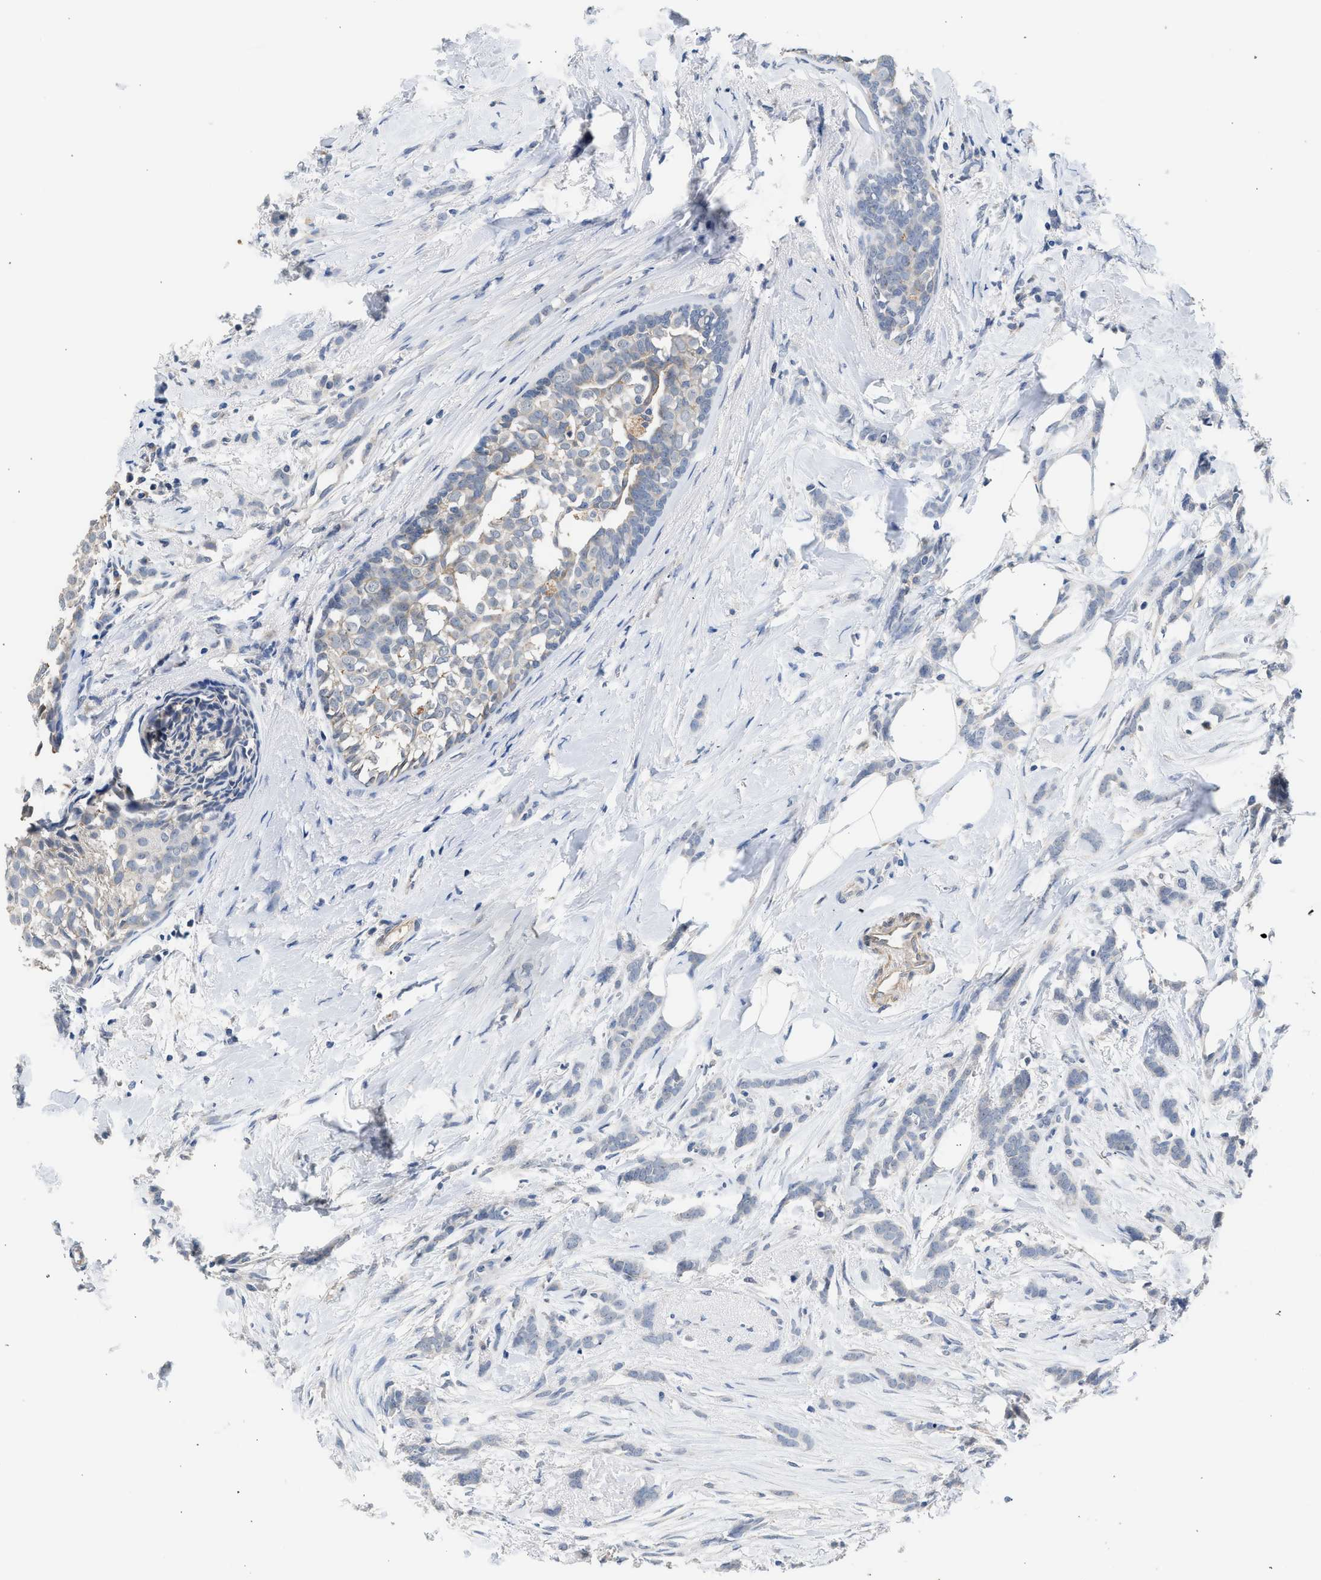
{"staining": {"intensity": "negative", "quantity": "none", "location": "none"}, "tissue": "breast cancer", "cell_type": "Tumor cells", "image_type": "cancer", "snomed": [{"axis": "morphology", "description": "Lobular carcinoma, in situ"}, {"axis": "morphology", "description": "Lobular carcinoma"}, {"axis": "topography", "description": "Breast"}], "caption": "Image shows no protein positivity in tumor cells of lobular carcinoma (breast) tissue. (DAB (3,3'-diaminobenzidine) IHC with hematoxylin counter stain).", "gene": "CSF3R", "patient": {"sex": "female", "age": 41}}